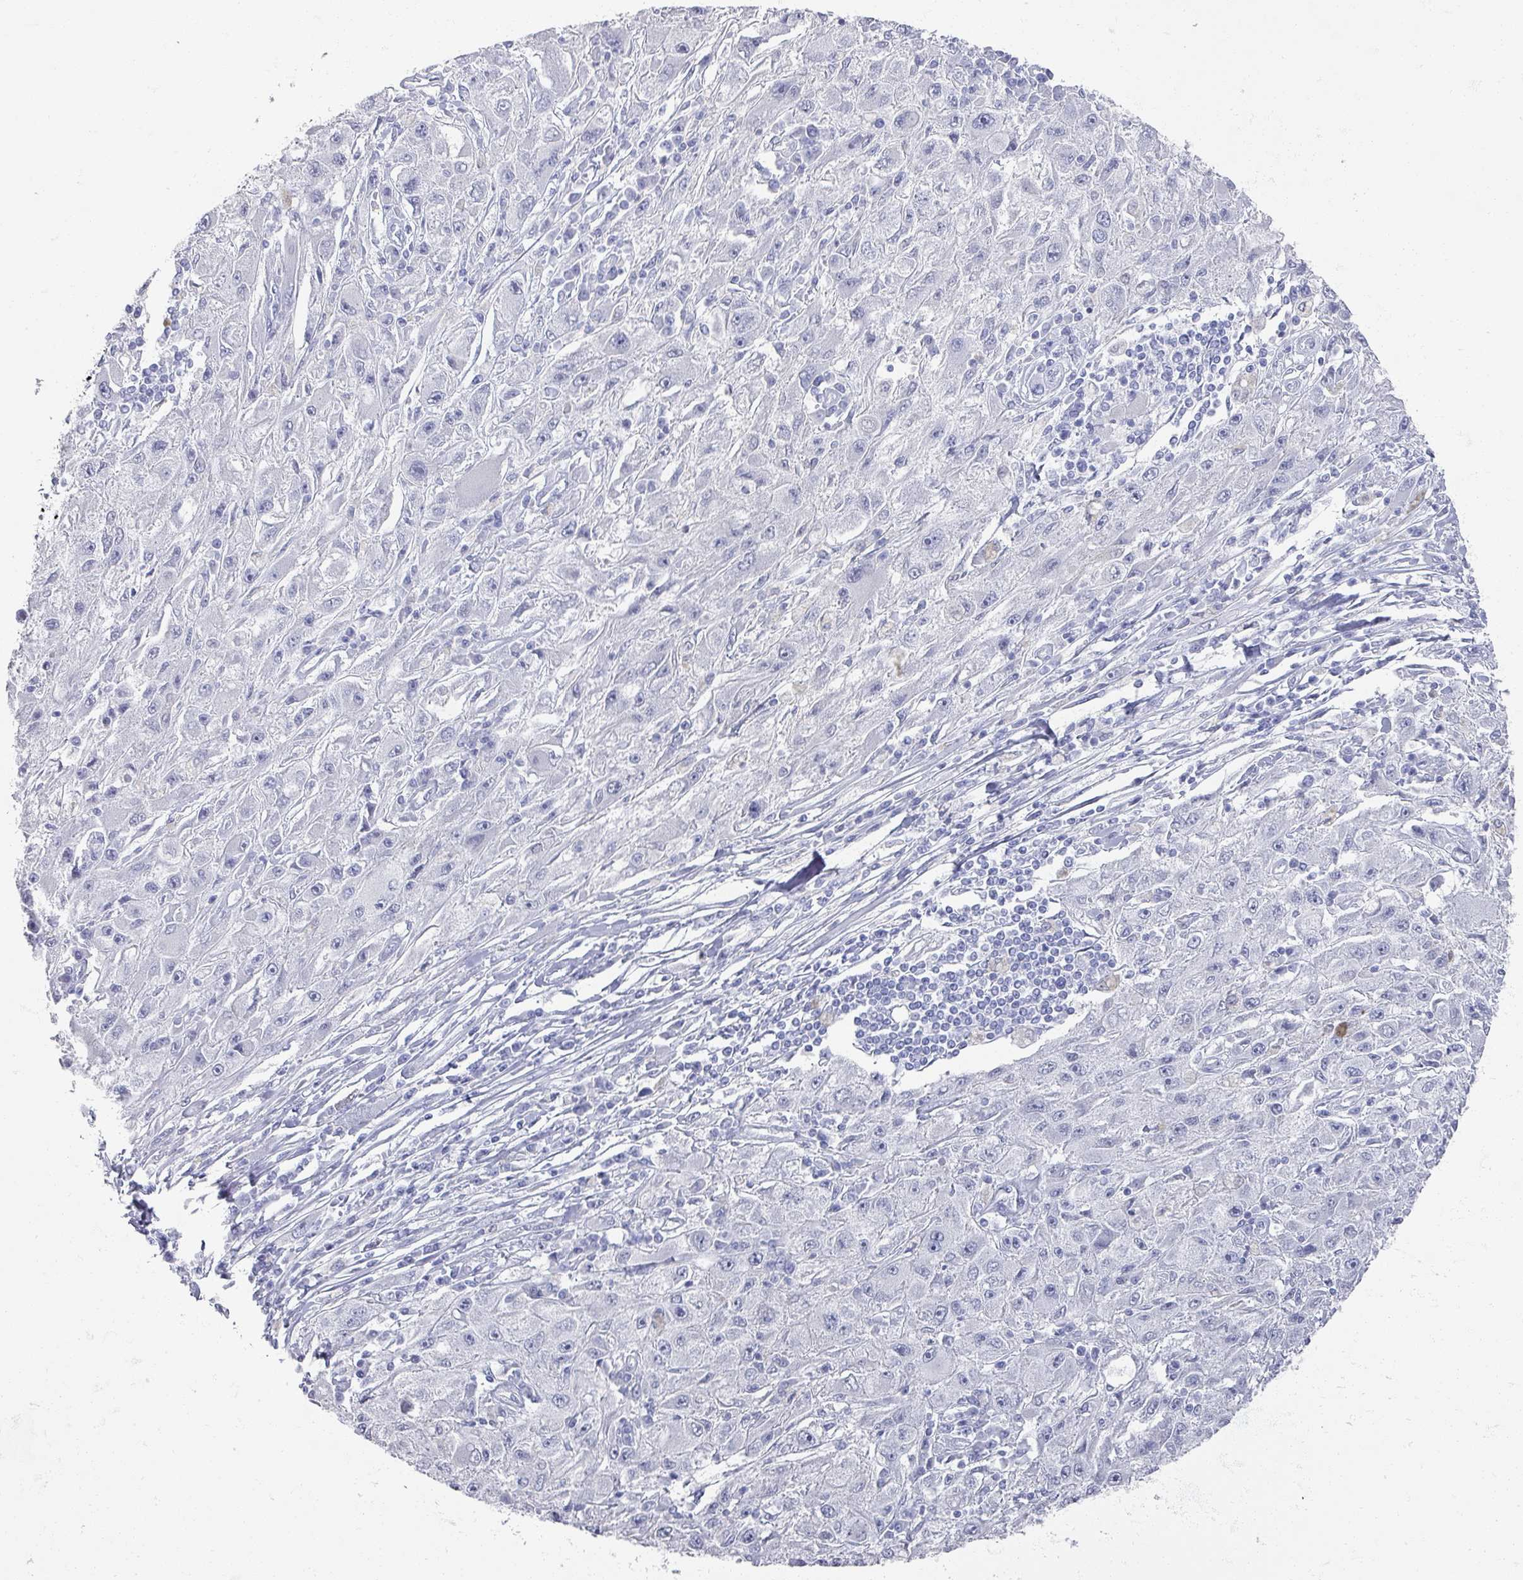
{"staining": {"intensity": "negative", "quantity": "none", "location": "none"}, "tissue": "melanoma", "cell_type": "Tumor cells", "image_type": "cancer", "snomed": [{"axis": "morphology", "description": "Malignant melanoma, Metastatic site"}, {"axis": "topography", "description": "Skin"}], "caption": "This is an immunohistochemistry image of malignant melanoma (metastatic site). There is no expression in tumor cells.", "gene": "OMG", "patient": {"sex": "male", "age": 53}}